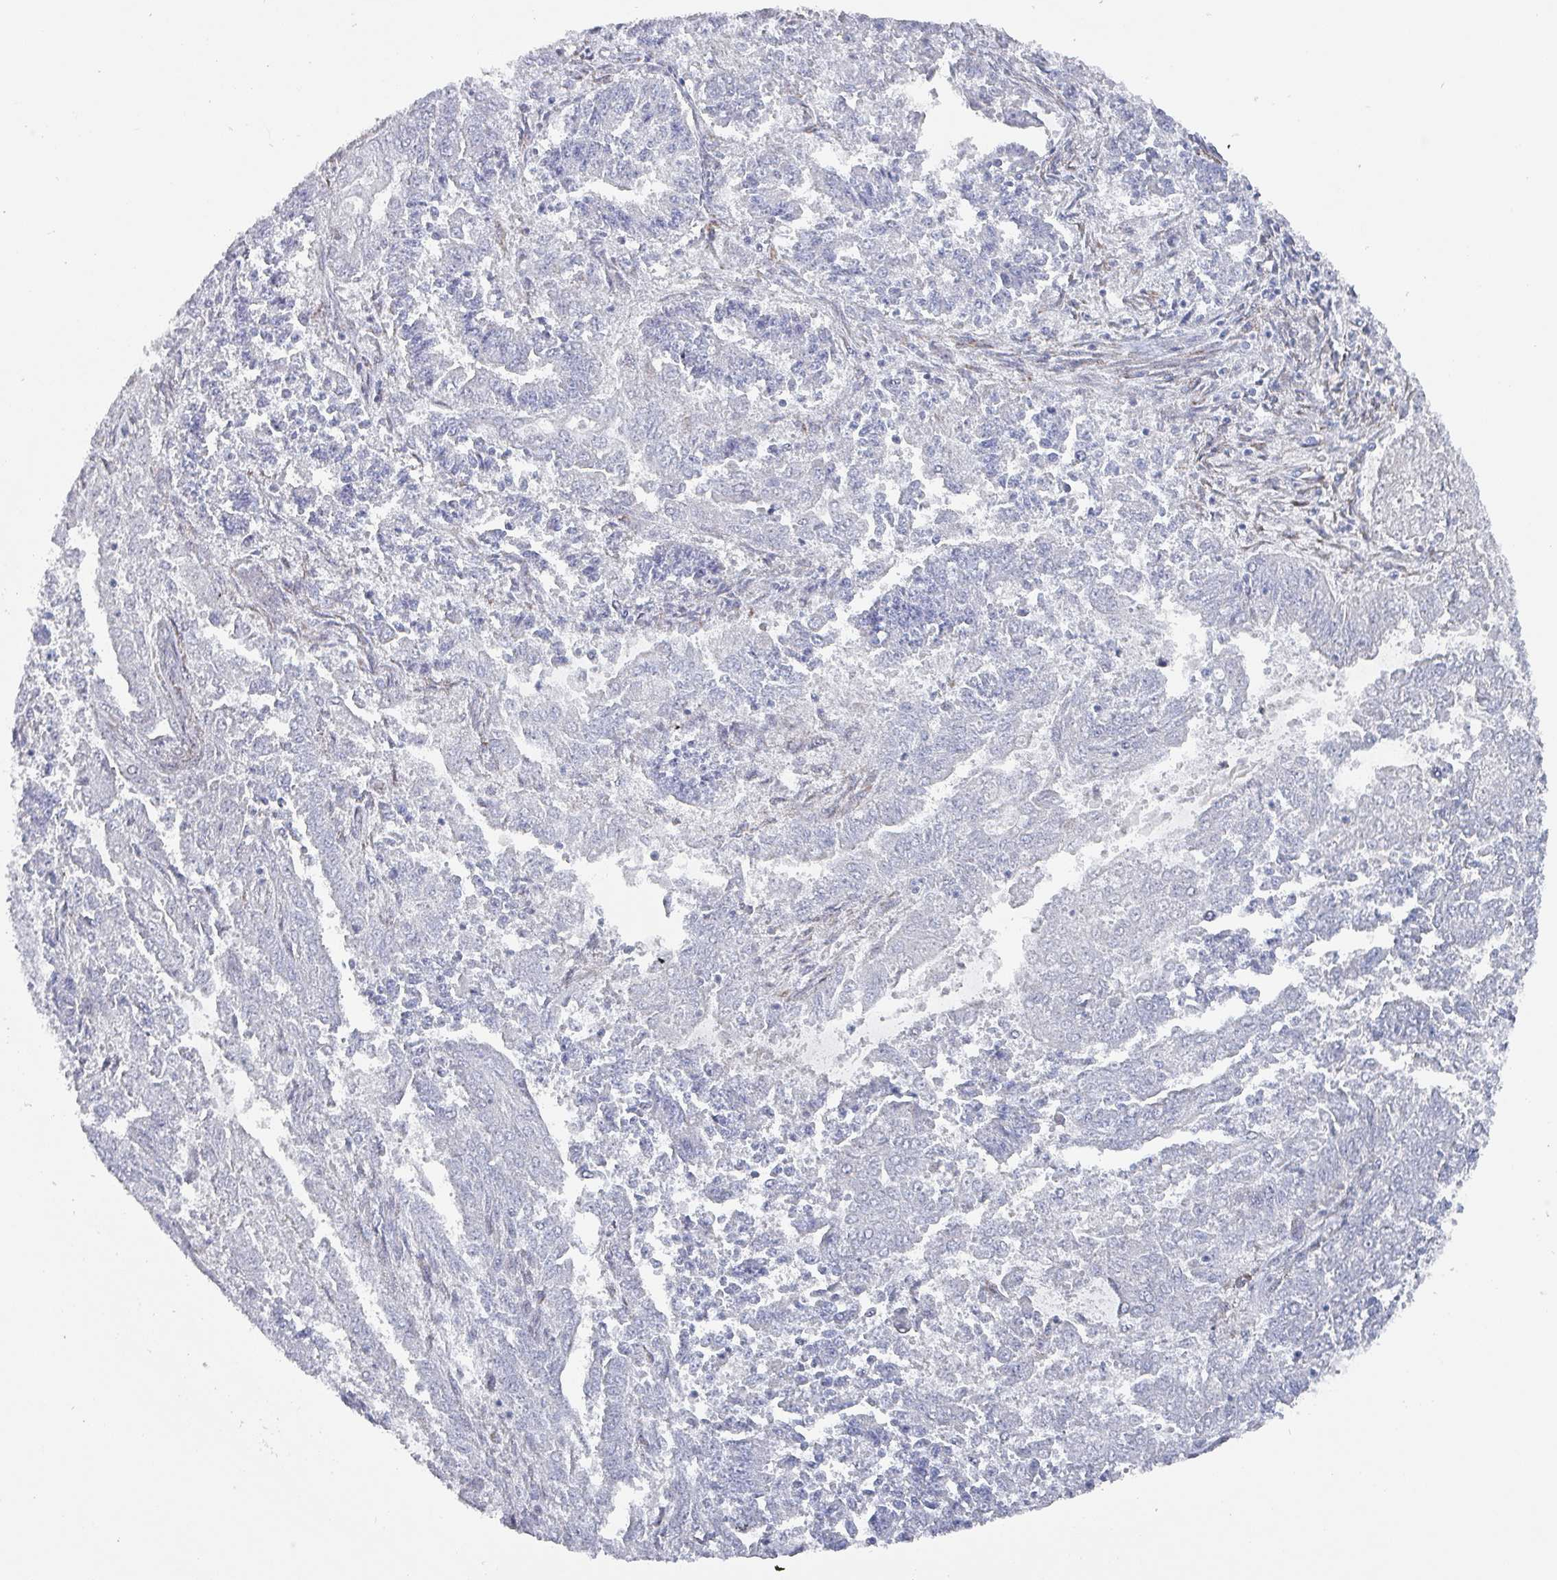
{"staining": {"intensity": "negative", "quantity": "none", "location": "none"}, "tissue": "endometrial cancer", "cell_type": "Tumor cells", "image_type": "cancer", "snomed": [{"axis": "morphology", "description": "Adenocarcinoma, NOS"}, {"axis": "topography", "description": "Endometrium"}], "caption": "Immunohistochemical staining of human endometrial cancer (adenocarcinoma) reveals no significant positivity in tumor cells.", "gene": "DRD5", "patient": {"sex": "female", "age": 73}}